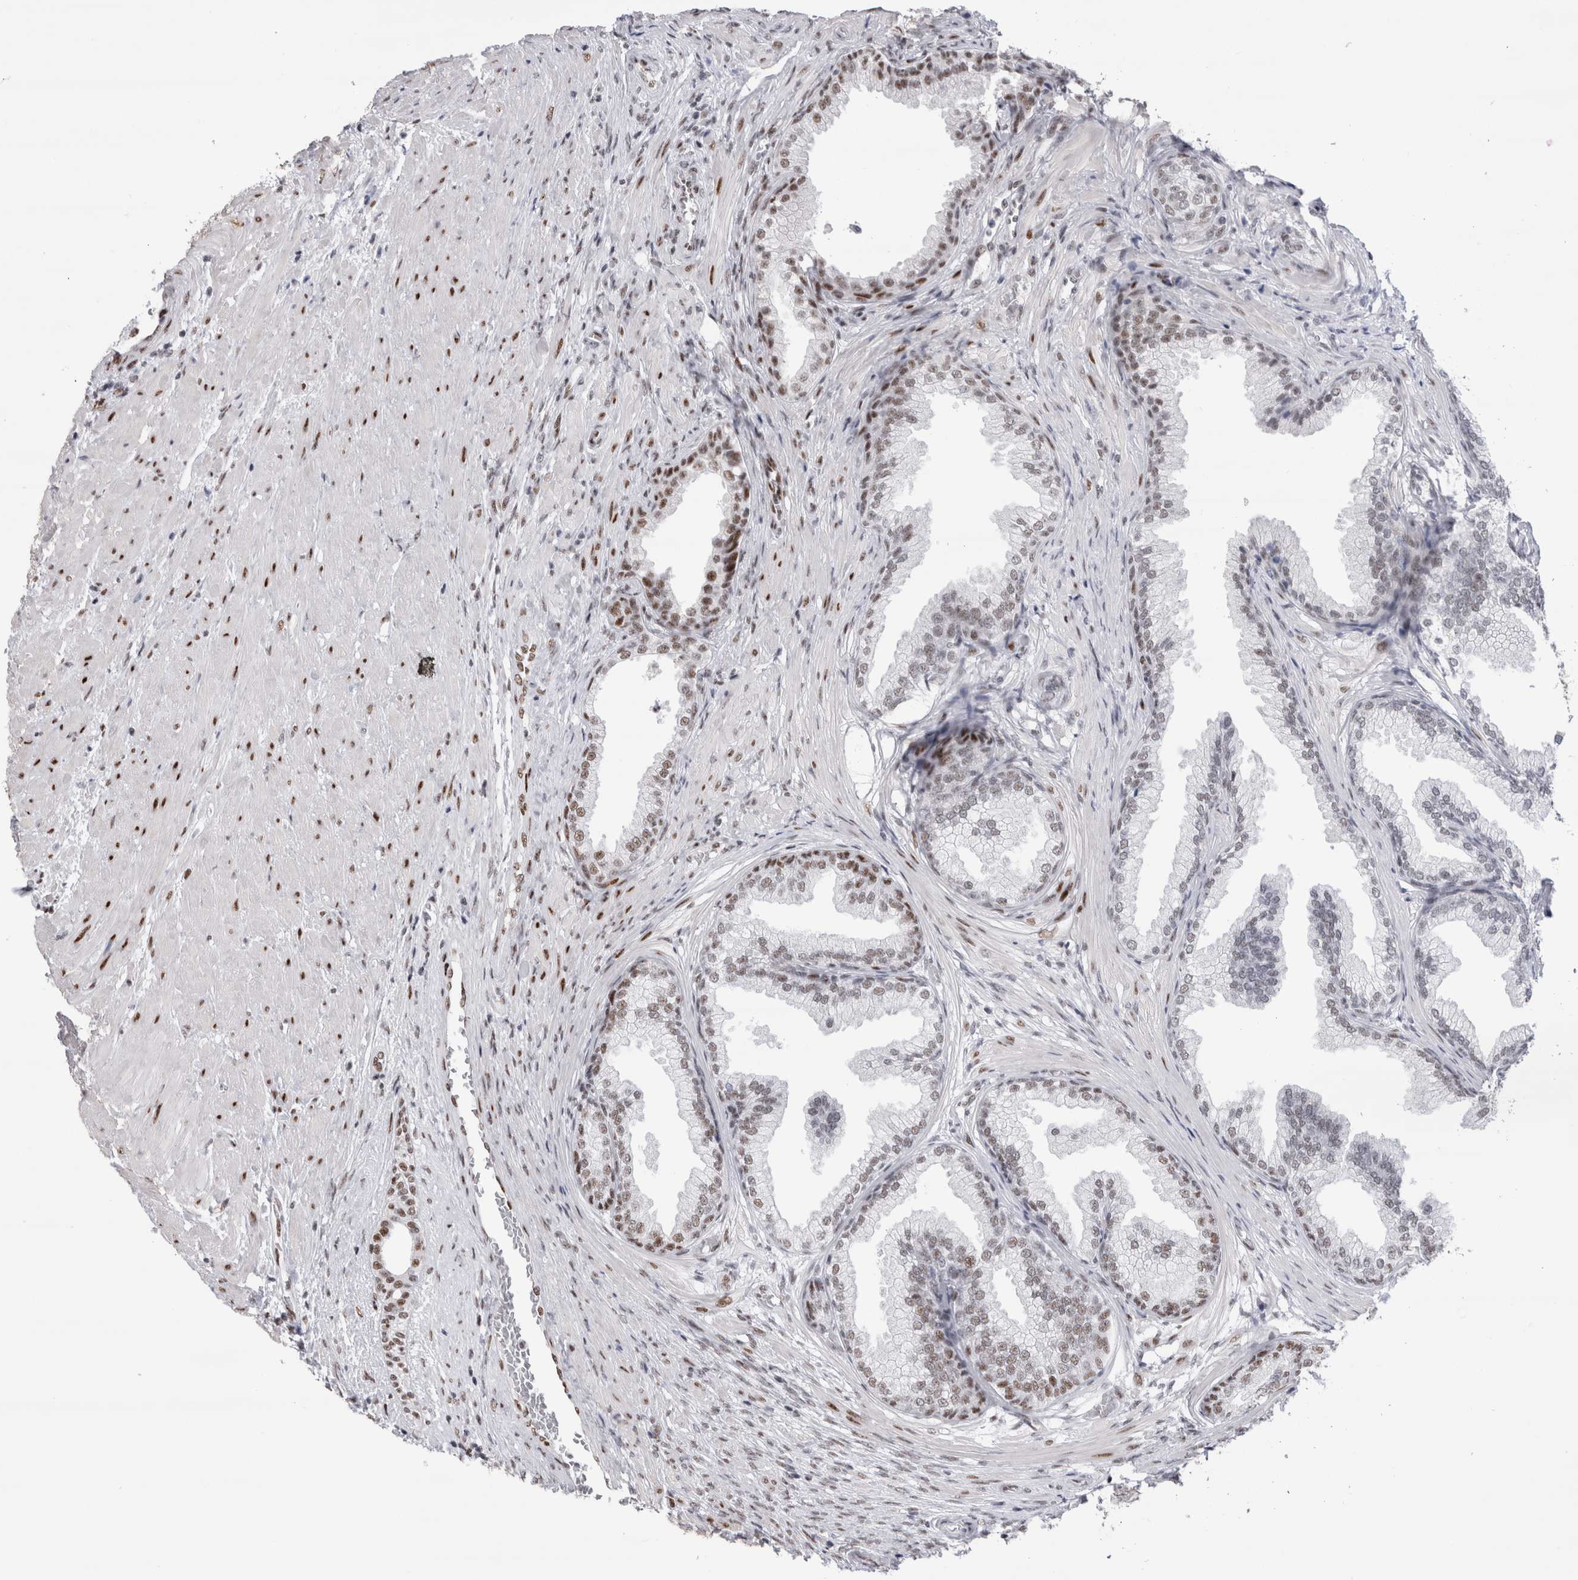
{"staining": {"intensity": "strong", "quantity": "25%-75%", "location": "nuclear"}, "tissue": "prostate", "cell_type": "Glandular cells", "image_type": "normal", "snomed": [{"axis": "morphology", "description": "Normal tissue, NOS"}, {"axis": "topography", "description": "Prostate"}], "caption": "A high amount of strong nuclear expression is present in approximately 25%-75% of glandular cells in unremarkable prostate.", "gene": "RBM6", "patient": {"sex": "male", "age": 76}}